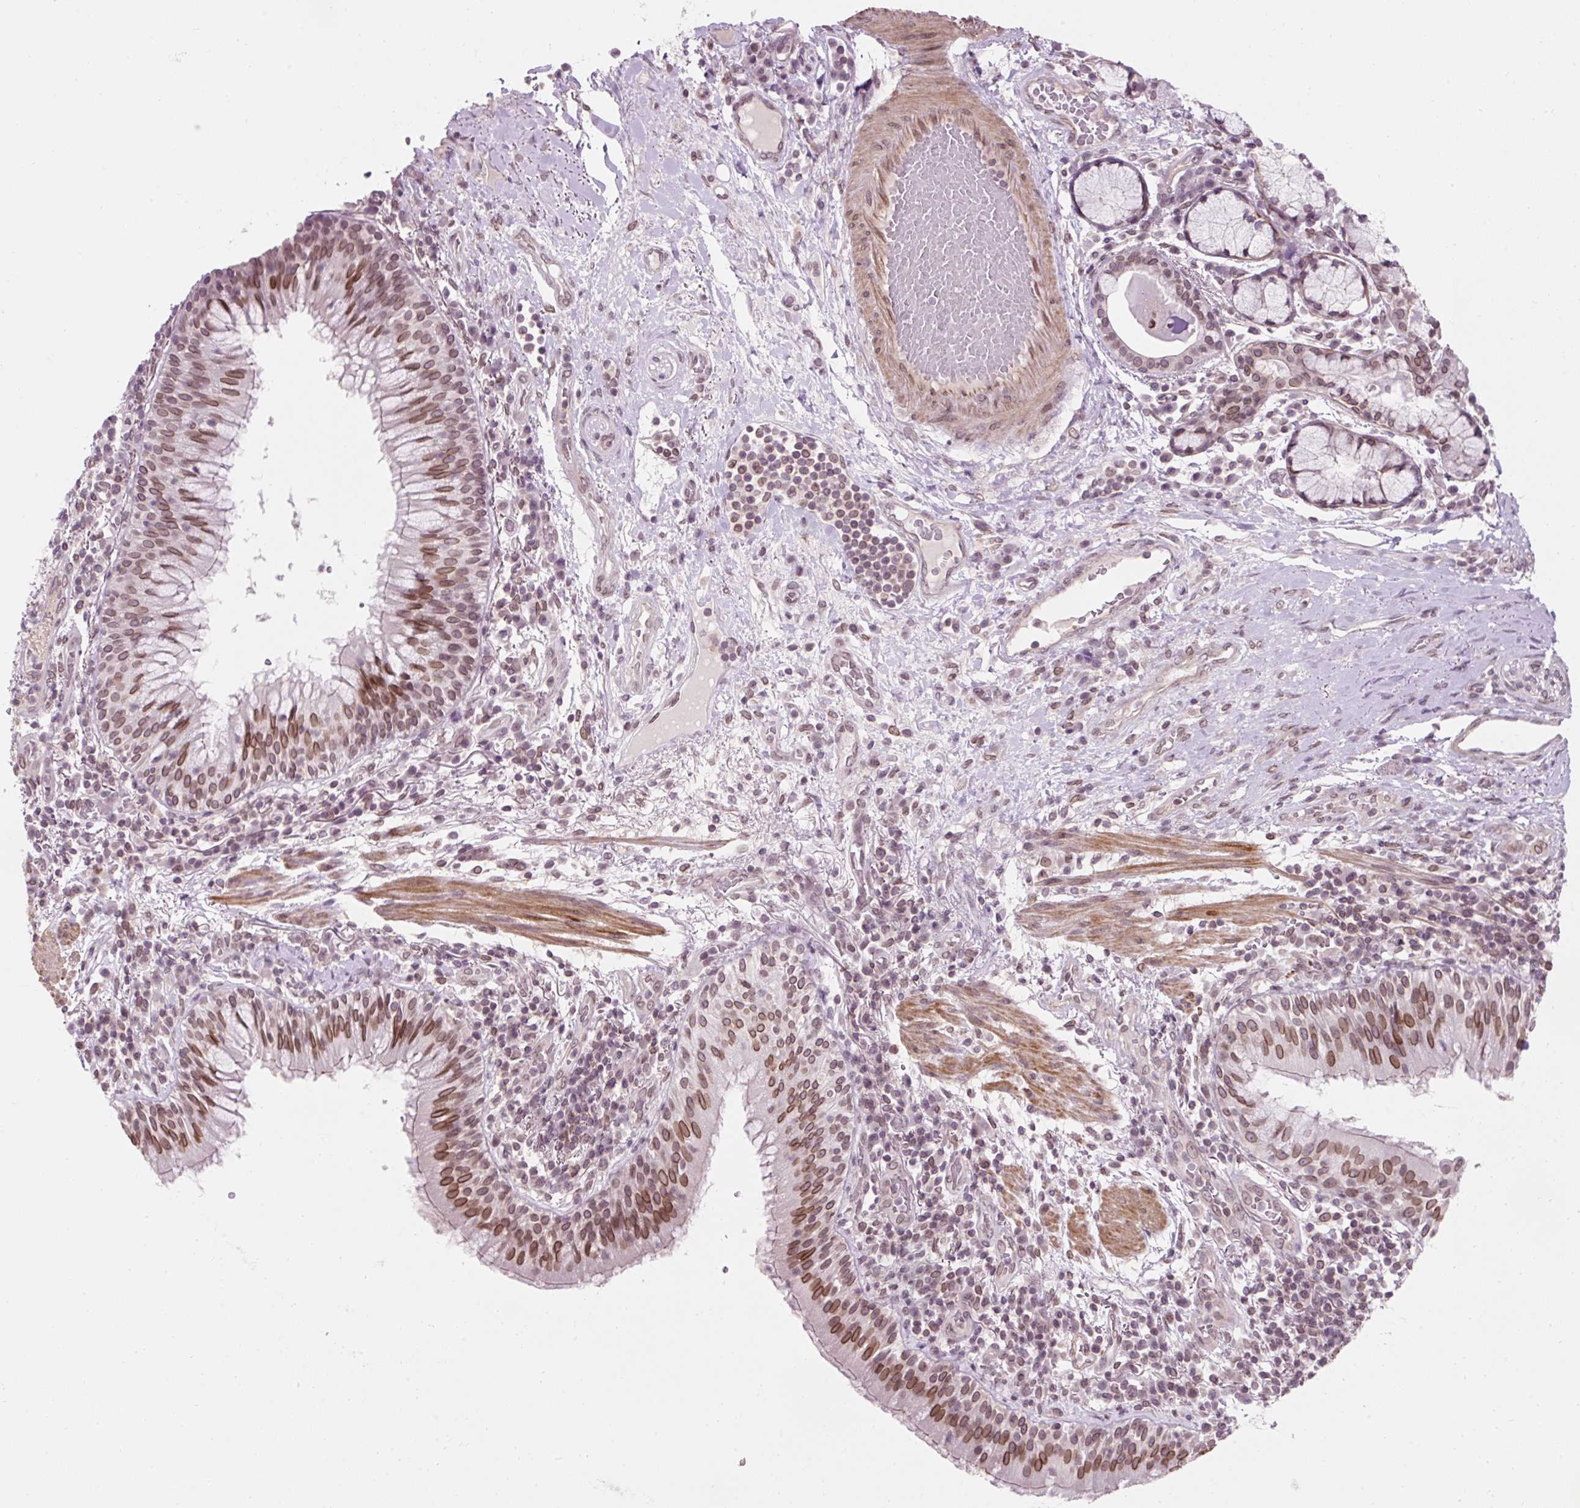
{"staining": {"intensity": "moderate", "quantity": ">75%", "location": "cytoplasmic/membranous,nuclear"}, "tissue": "bronchus", "cell_type": "Respiratory epithelial cells", "image_type": "normal", "snomed": [{"axis": "morphology", "description": "Normal tissue, NOS"}, {"axis": "topography", "description": "Cartilage tissue"}, {"axis": "topography", "description": "Bronchus"}], "caption": "IHC of benign human bronchus demonstrates medium levels of moderate cytoplasmic/membranous,nuclear expression in about >75% of respiratory epithelial cells.", "gene": "ZNF610", "patient": {"sex": "male", "age": 56}}